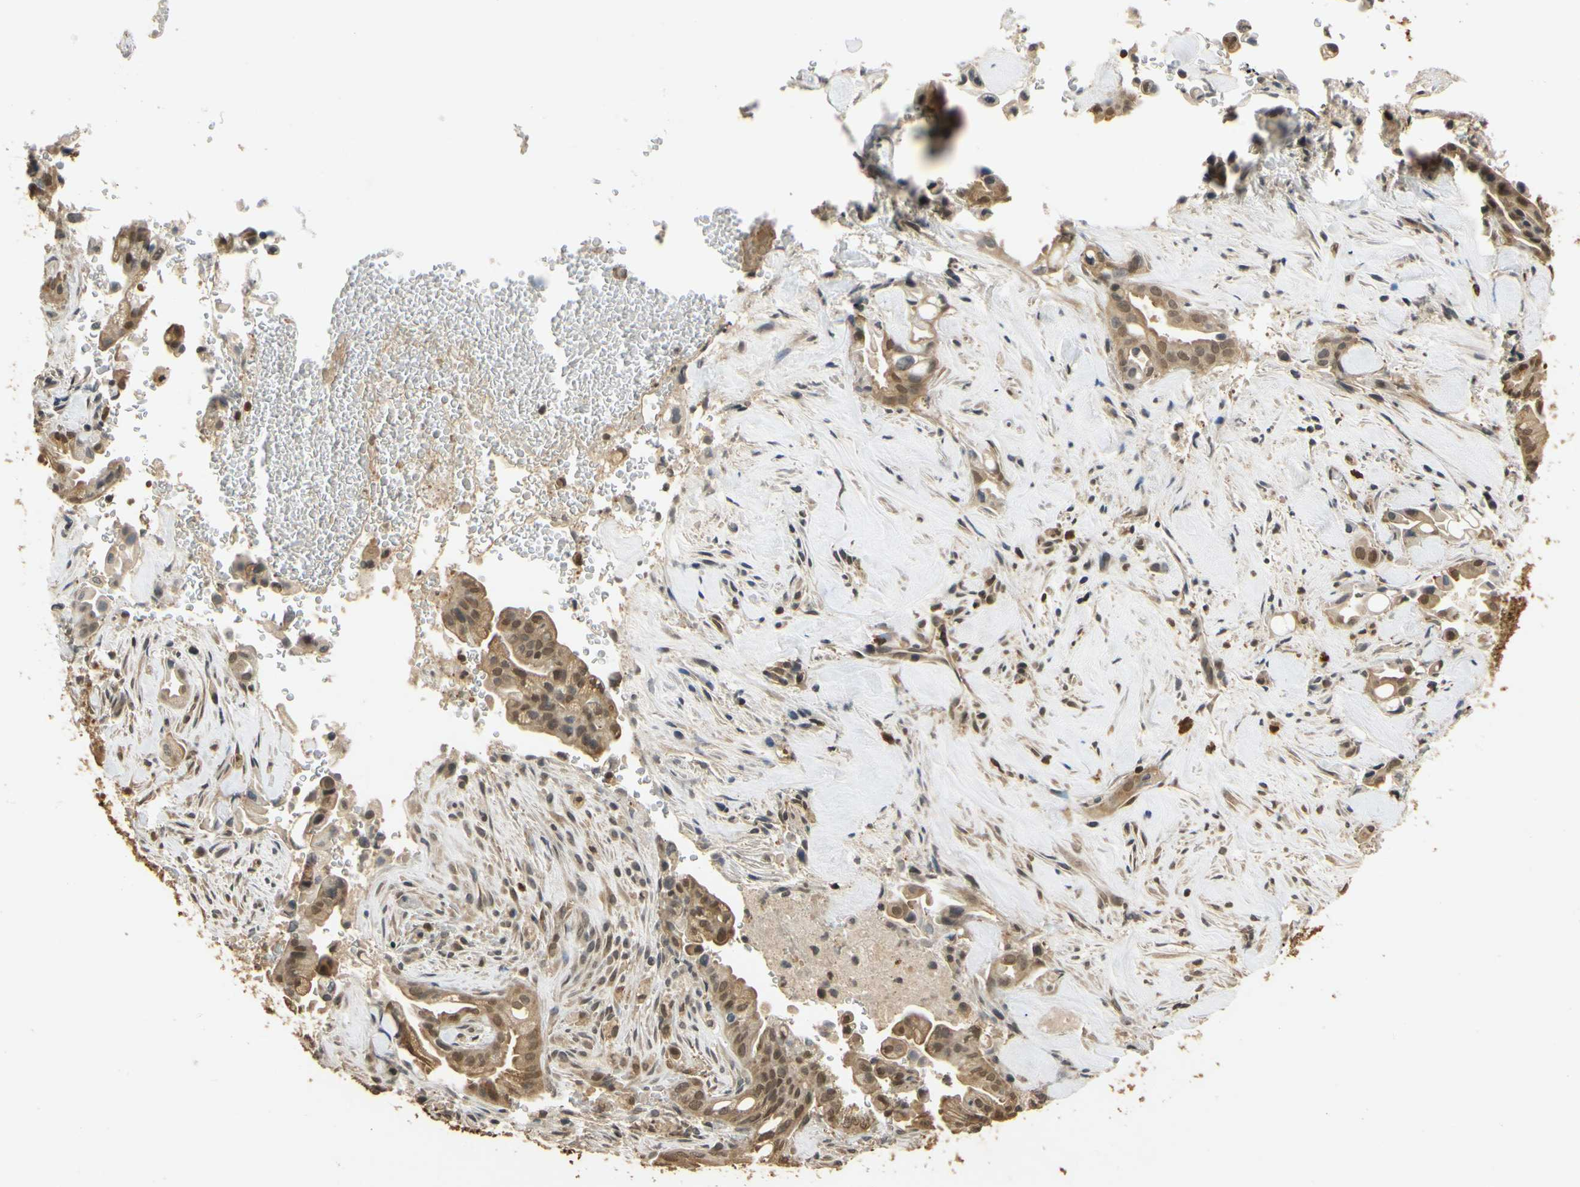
{"staining": {"intensity": "moderate", "quantity": ">75%", "location": "cytoplasmic/membranous,nuclear"}, "tissue": "liver cancer", "cell_type": "Tumor cells", "image_type": "cancer", "snomed": [{"axis": "morphology", "description": "Cholangiocarcinoma"}, {"axis": "topography", "description": "Liver"}], "caption": "This is a photomicrograph of immunohistochemistry (IHC) staining of cholangiocarcinoma (liver), which shows moderate expression in the cytoplasmic/membranous and nuclear of tumor cells.", "gene": "SOD1", "patient": {"sex": "female", "age": 68}}